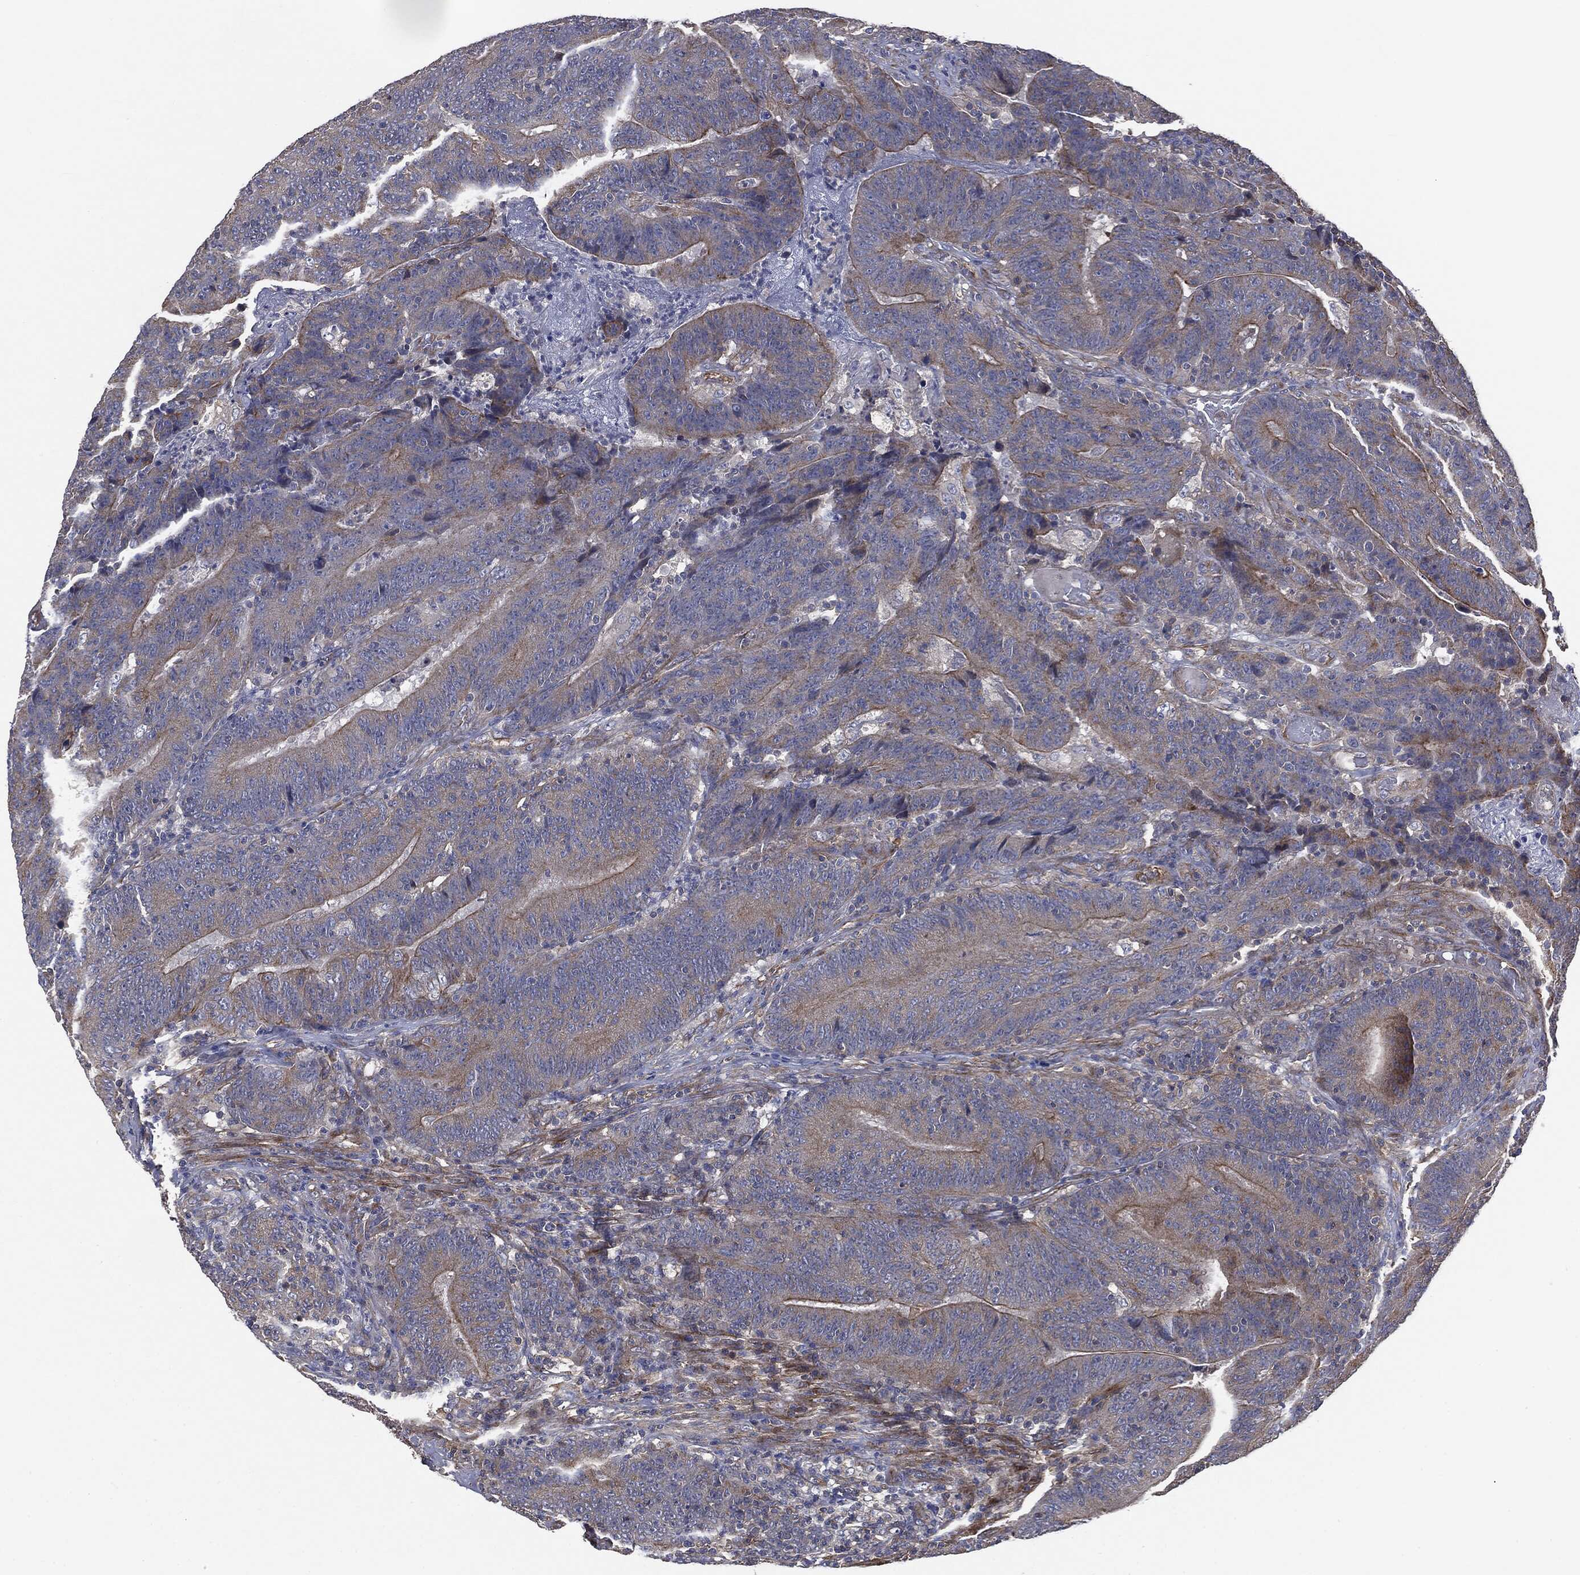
{"staining": {"intensity": "strong", "quantity": "<25%", "location": "cytoplasmic/membranous"}, "tissue": "colorectal cancer", "cell_type": "Tumor cells", "image_type": "cancer", "snomed": [{"axis": "morphology", "description": "Adenocarcinoma, NOS"}, {"axis": "topography", "description": "Colon"}], "caption": "There is medium levels of strong cytoplasmic/membranous expression in tumor cells of adenocarcinoma (colorectal), as demonstrated by immunohistochemical staining (brown color).", "gene": "EPS15L1", "patient": {"sex": "female", "age": 75}}